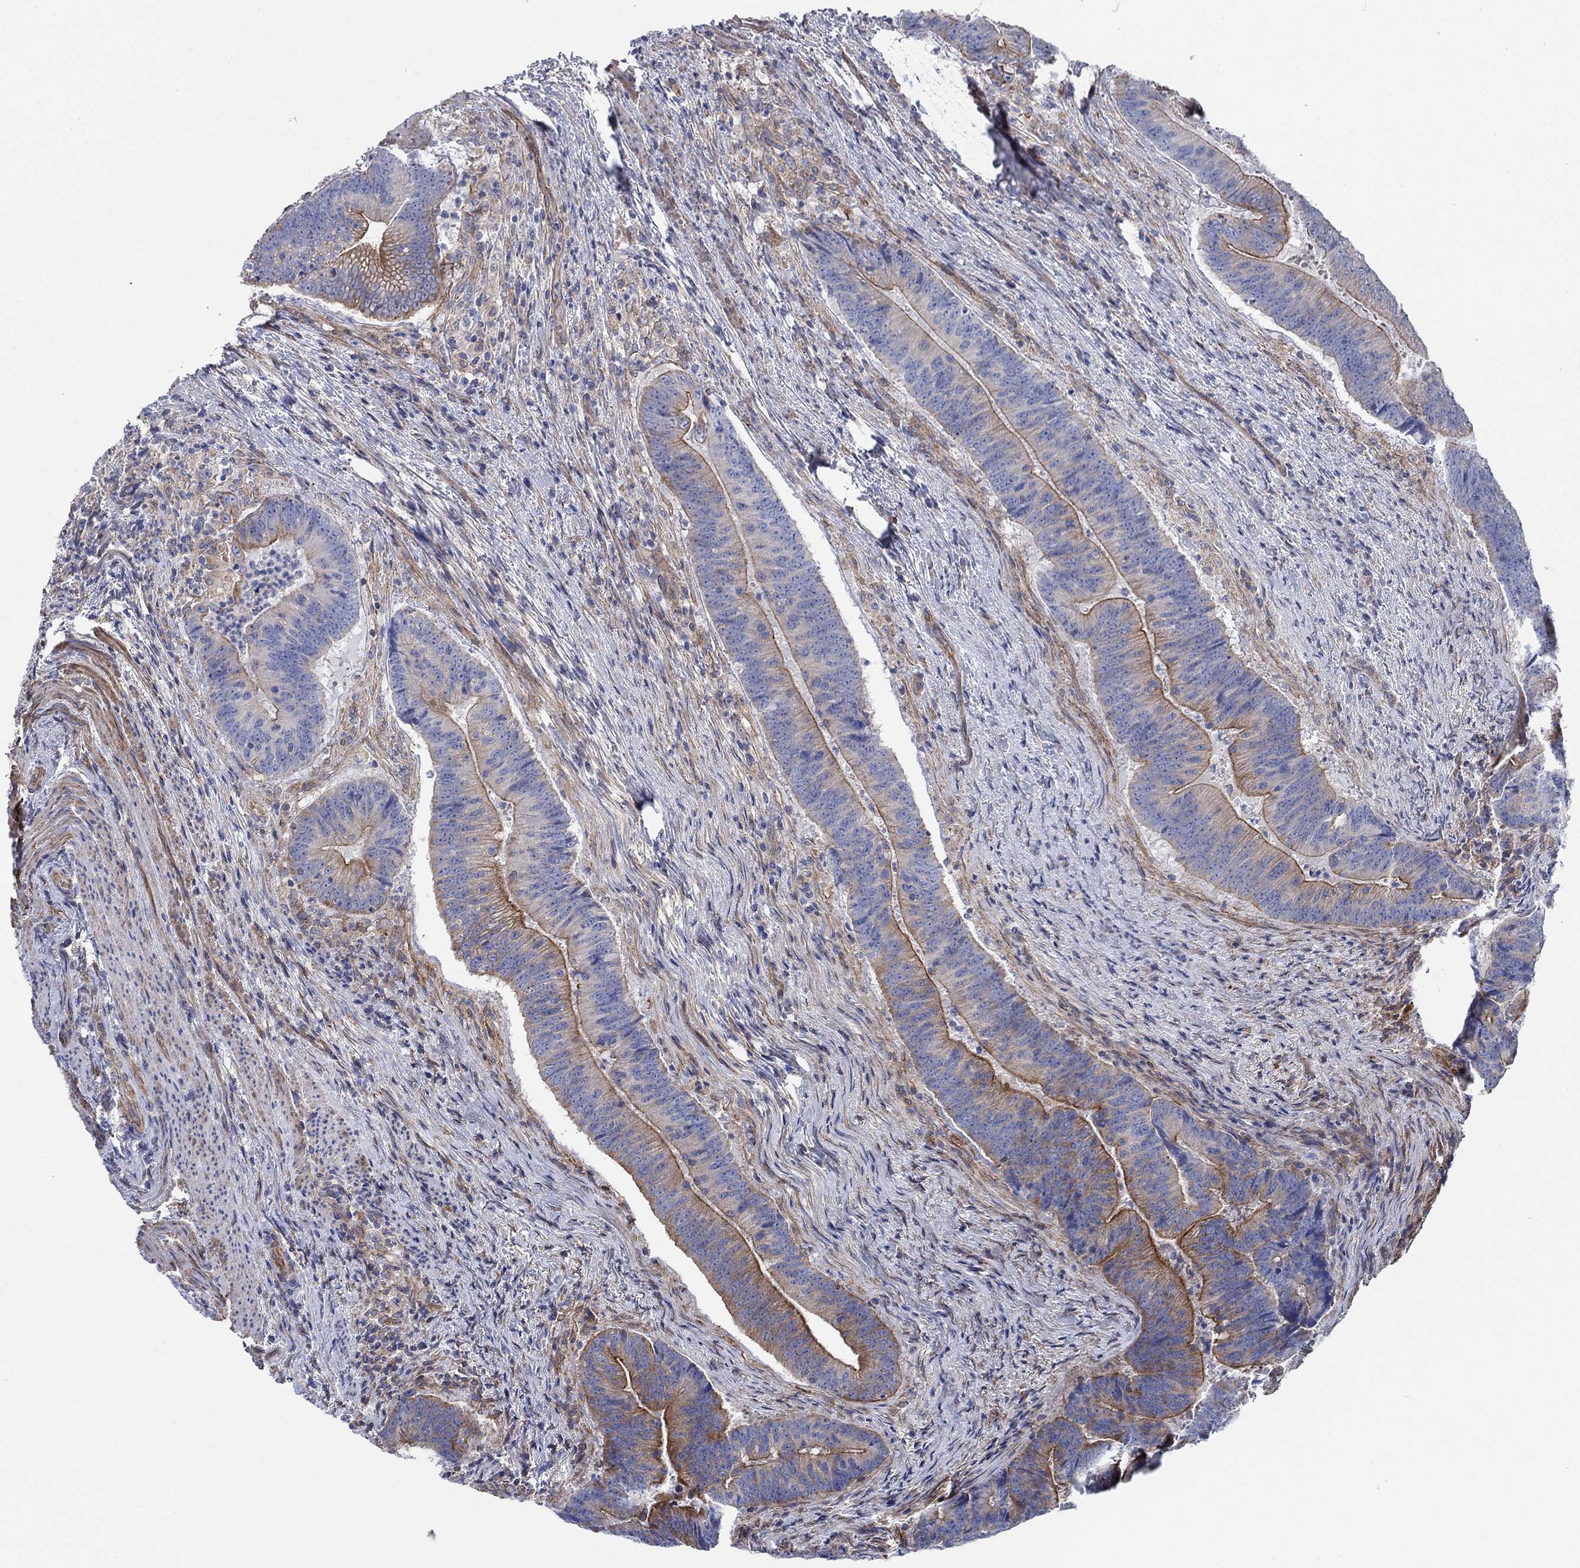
{"staining": {"intensity": "strong", "quantity": "25%-75%", "location": "cytoplasmic/membranous"}, "tissue": "colorectal cancer", "cell_type": "Tumor cells", "image_type": "cancer", "snomed": [{"axis": "morphology", "description": "Adenocarcinoma, NOS"}, {"axis": "topography", "description": "Colon"}], "caption": "Protein staining reveals strong cytoplasmic/membranous staining in approximately 25%-75% of tumor cells in colorectal cancer.", "gene": "FMN1", "patient": {"sex": "female", "age": 87}}